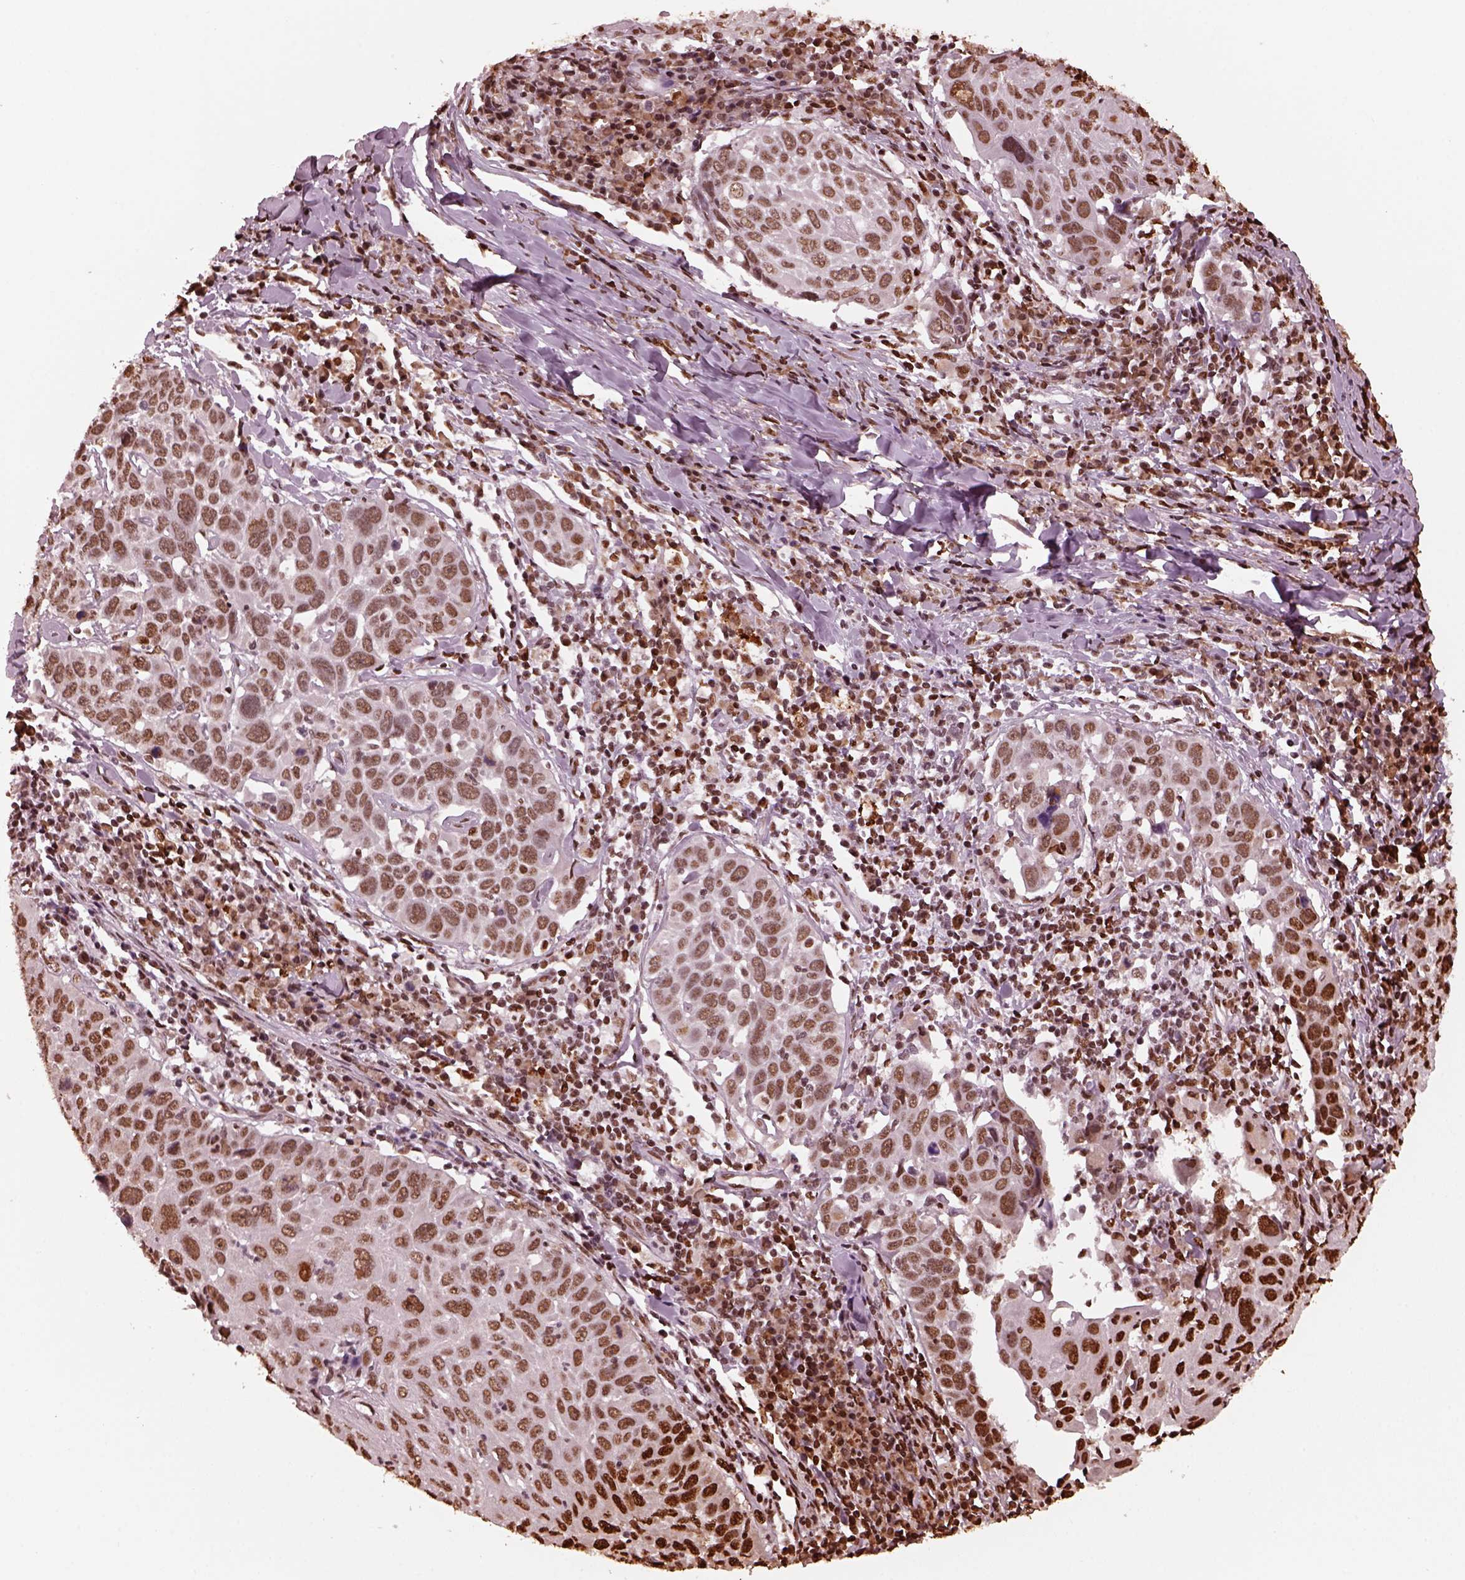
{"staining": {"intensity": "moderate", "quantity": ">75%", "location": "nuclear"}, "tissue": "lung cancer", "cell_type": "Tumor cells", "image_type": "cancer", "snomed": [{"axis": "morphology", "description": "Squamous cell carcinoma, NOS"}, {"axis": "topography", "description": "Lung"}], "caption": "Lung squamous cell carcinoma stained with a protein marker exhibits moderate staining in tumor cells.", "gene": "NSD1", "patient": {"sex": "male", "age": 57}}